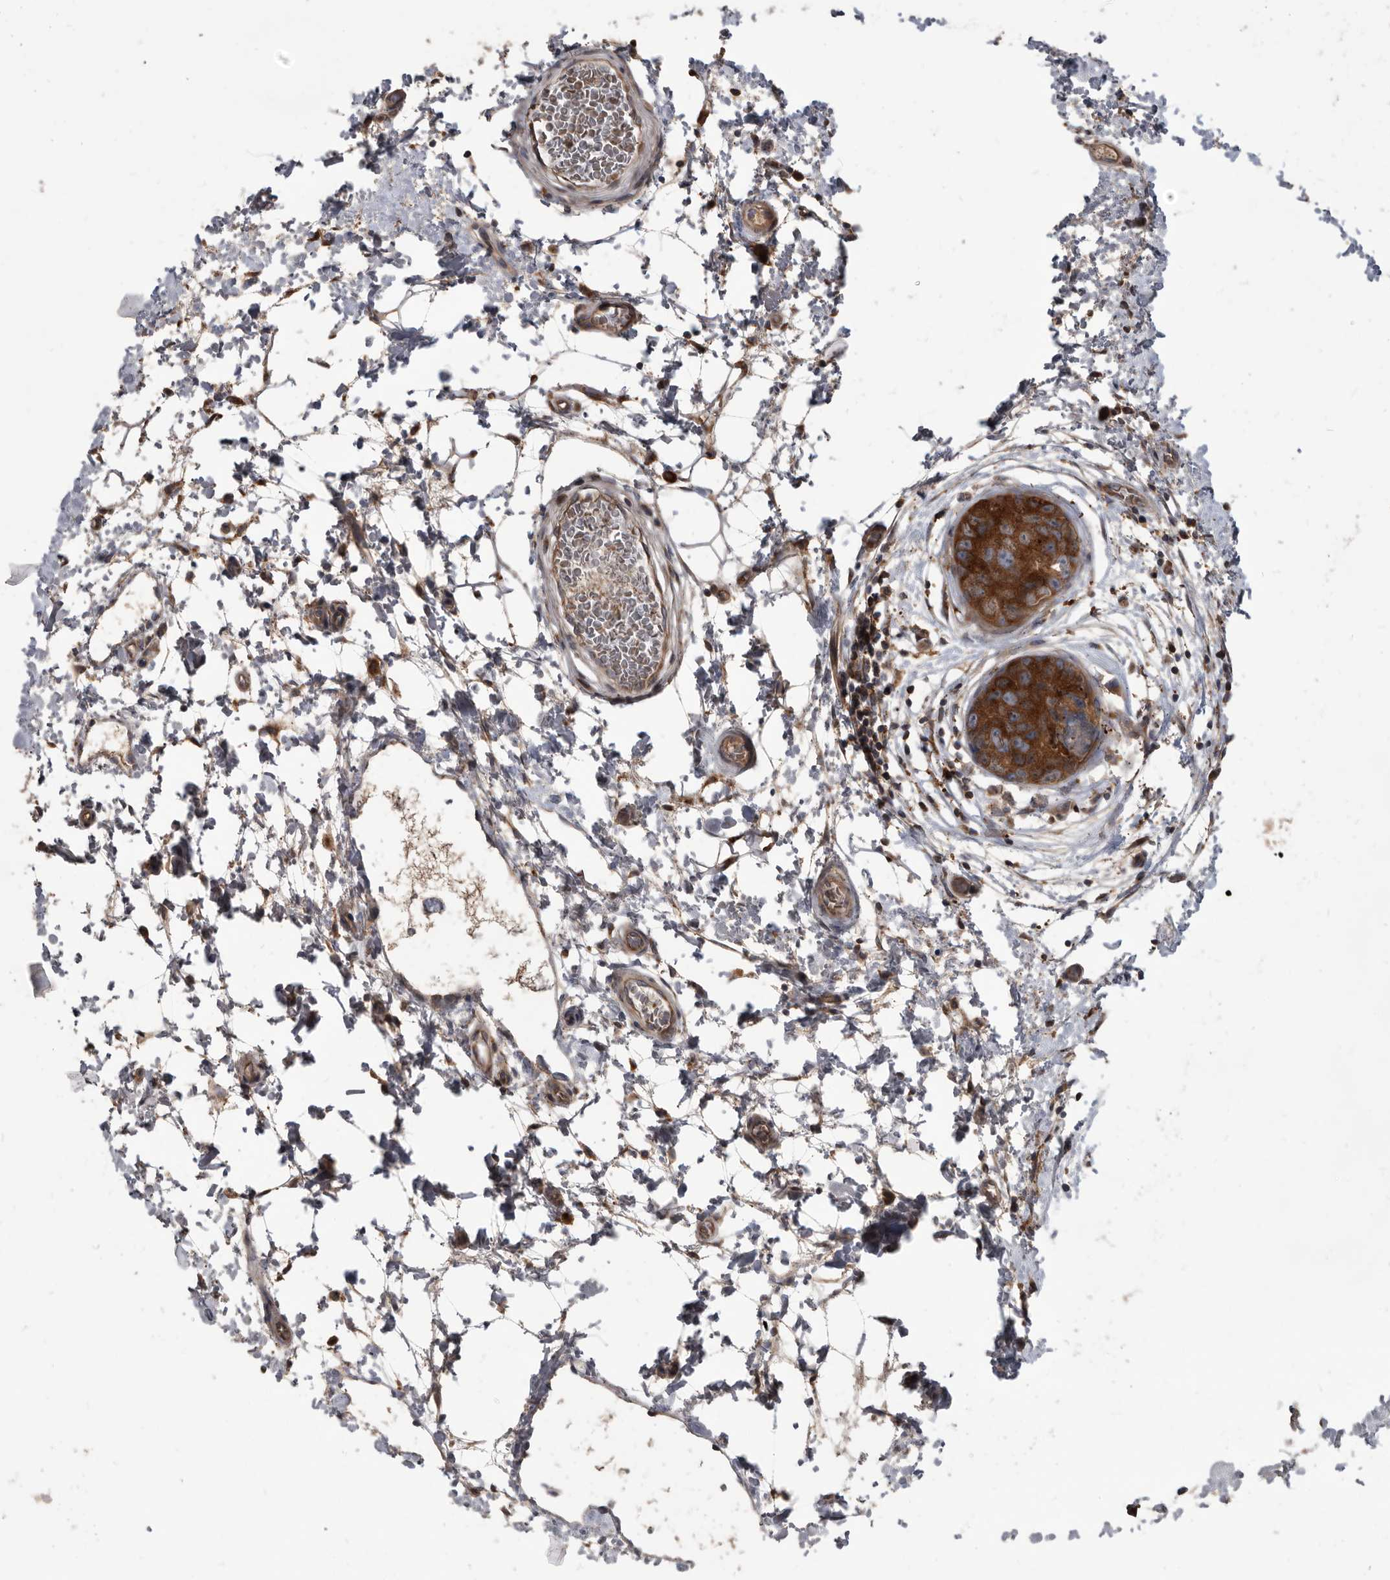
{"staining": {"intensity": "strong", "quantity": "25%-75%", "location": "cytoplasmic/membranous"}, "tissue": "breast cancer", "cell_type": "Tumor cells", "image_type": "cancer", "snomed": [{"axis": "morphology", "description": "Duct carcinoma"}, {"axis": "topography", "description": "Breast"}], "caption": "About 25%-75% of tumor cells in breast cancer (intraductal carcinoma) exhibit strong cytoplasmic/membranous protein expression as visualized by brown immunohistochemical staining.", "gene": "APEH", "patient": {"sex": "female", "age": 62}}